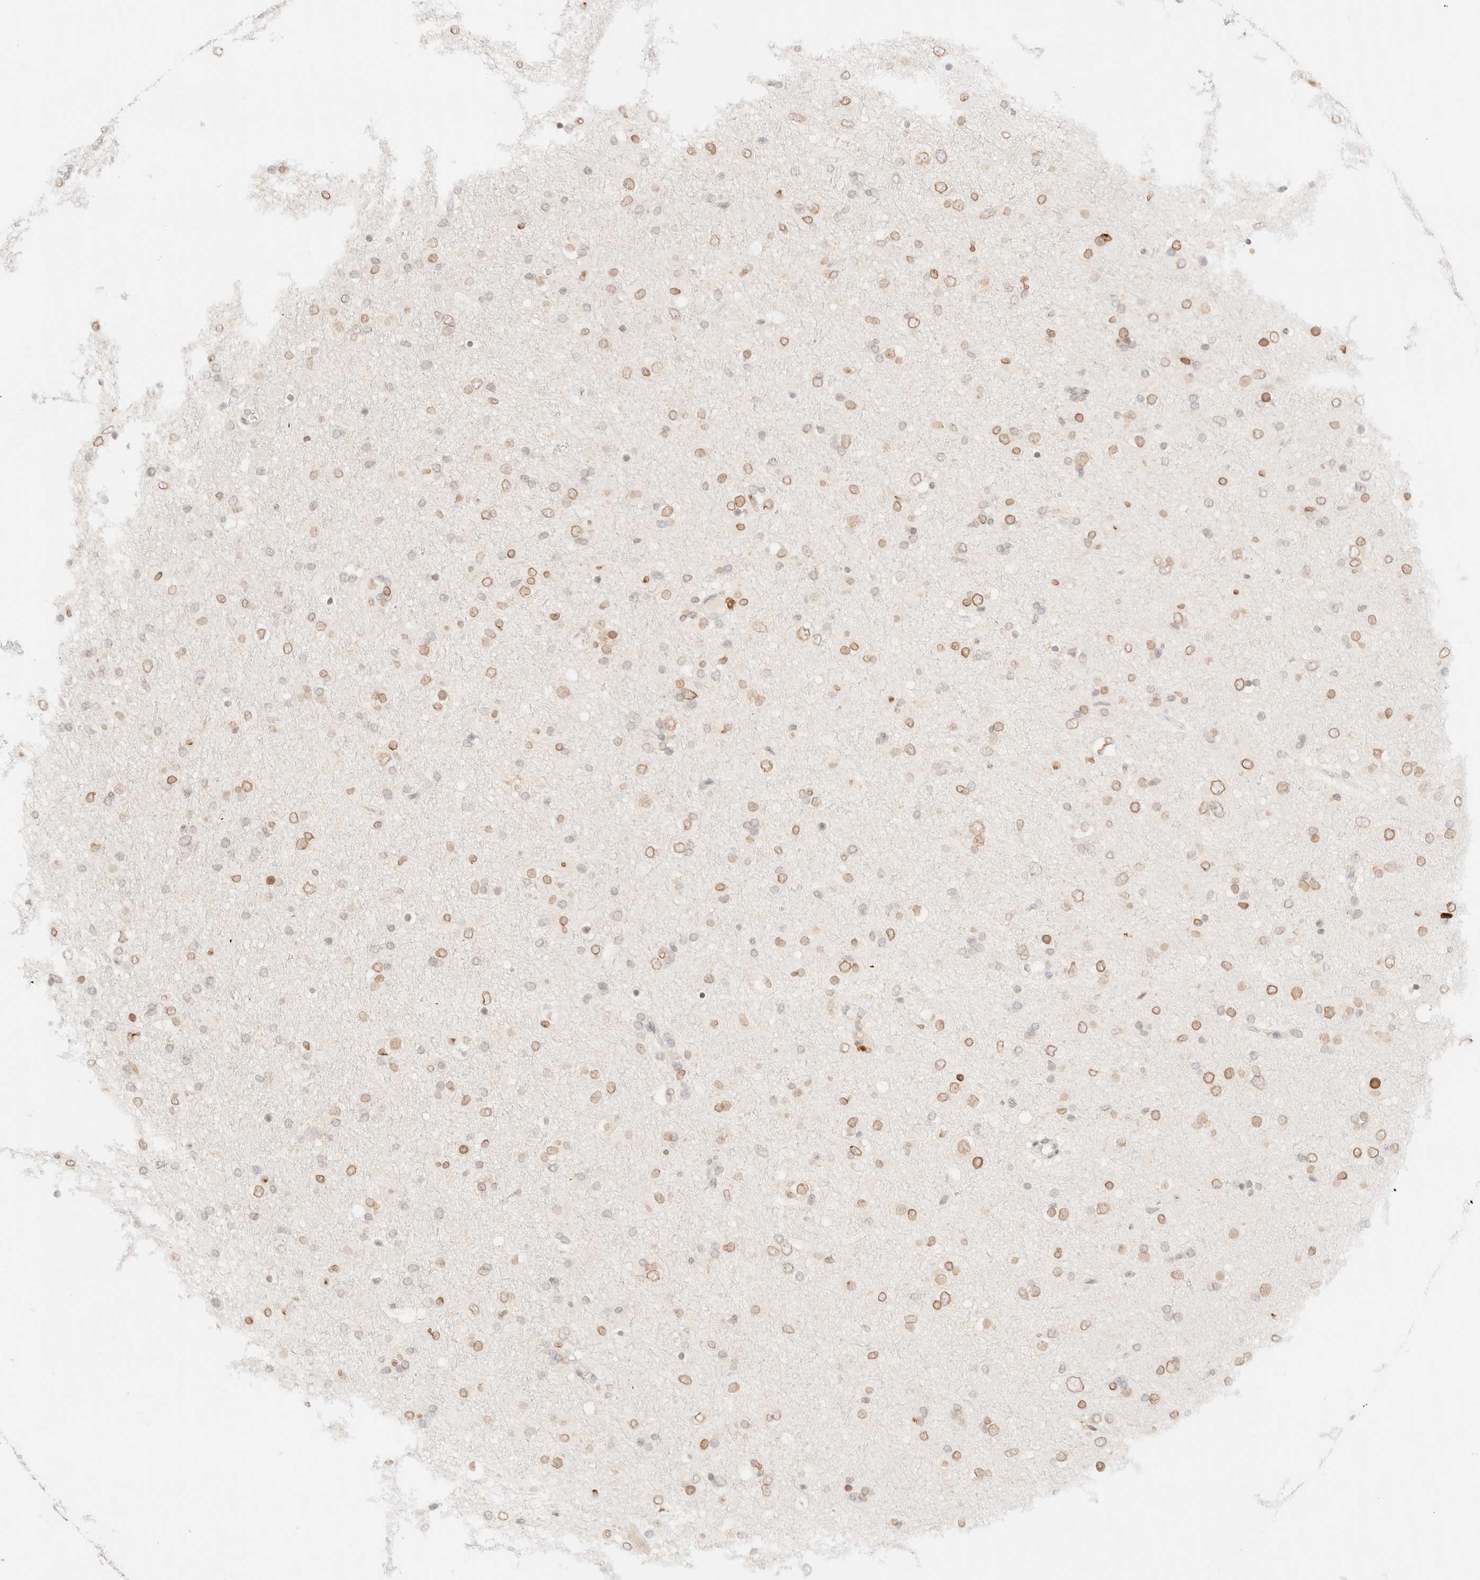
{"staining": {"intensity": "weak", "quantity": ">75%", "location": "cytoplasmic/membranous,nuclear"}, "tissue": "glioma", "cell_type": "Tumor cells", "image_type": "cancer", "snomed": [{"axis": "morphology", "description": "Glioma, malignant, Low grade"}, {"axis": "topography", "description": "Brain"}], "caption": "Protein expression analysis of human glioma reveals weak cytoplasmic/membranous and nuclear expression in approximately >75% of tumor cells.", "gene": "ZNF770", "patient": {"sex": "male", "age": 65}}